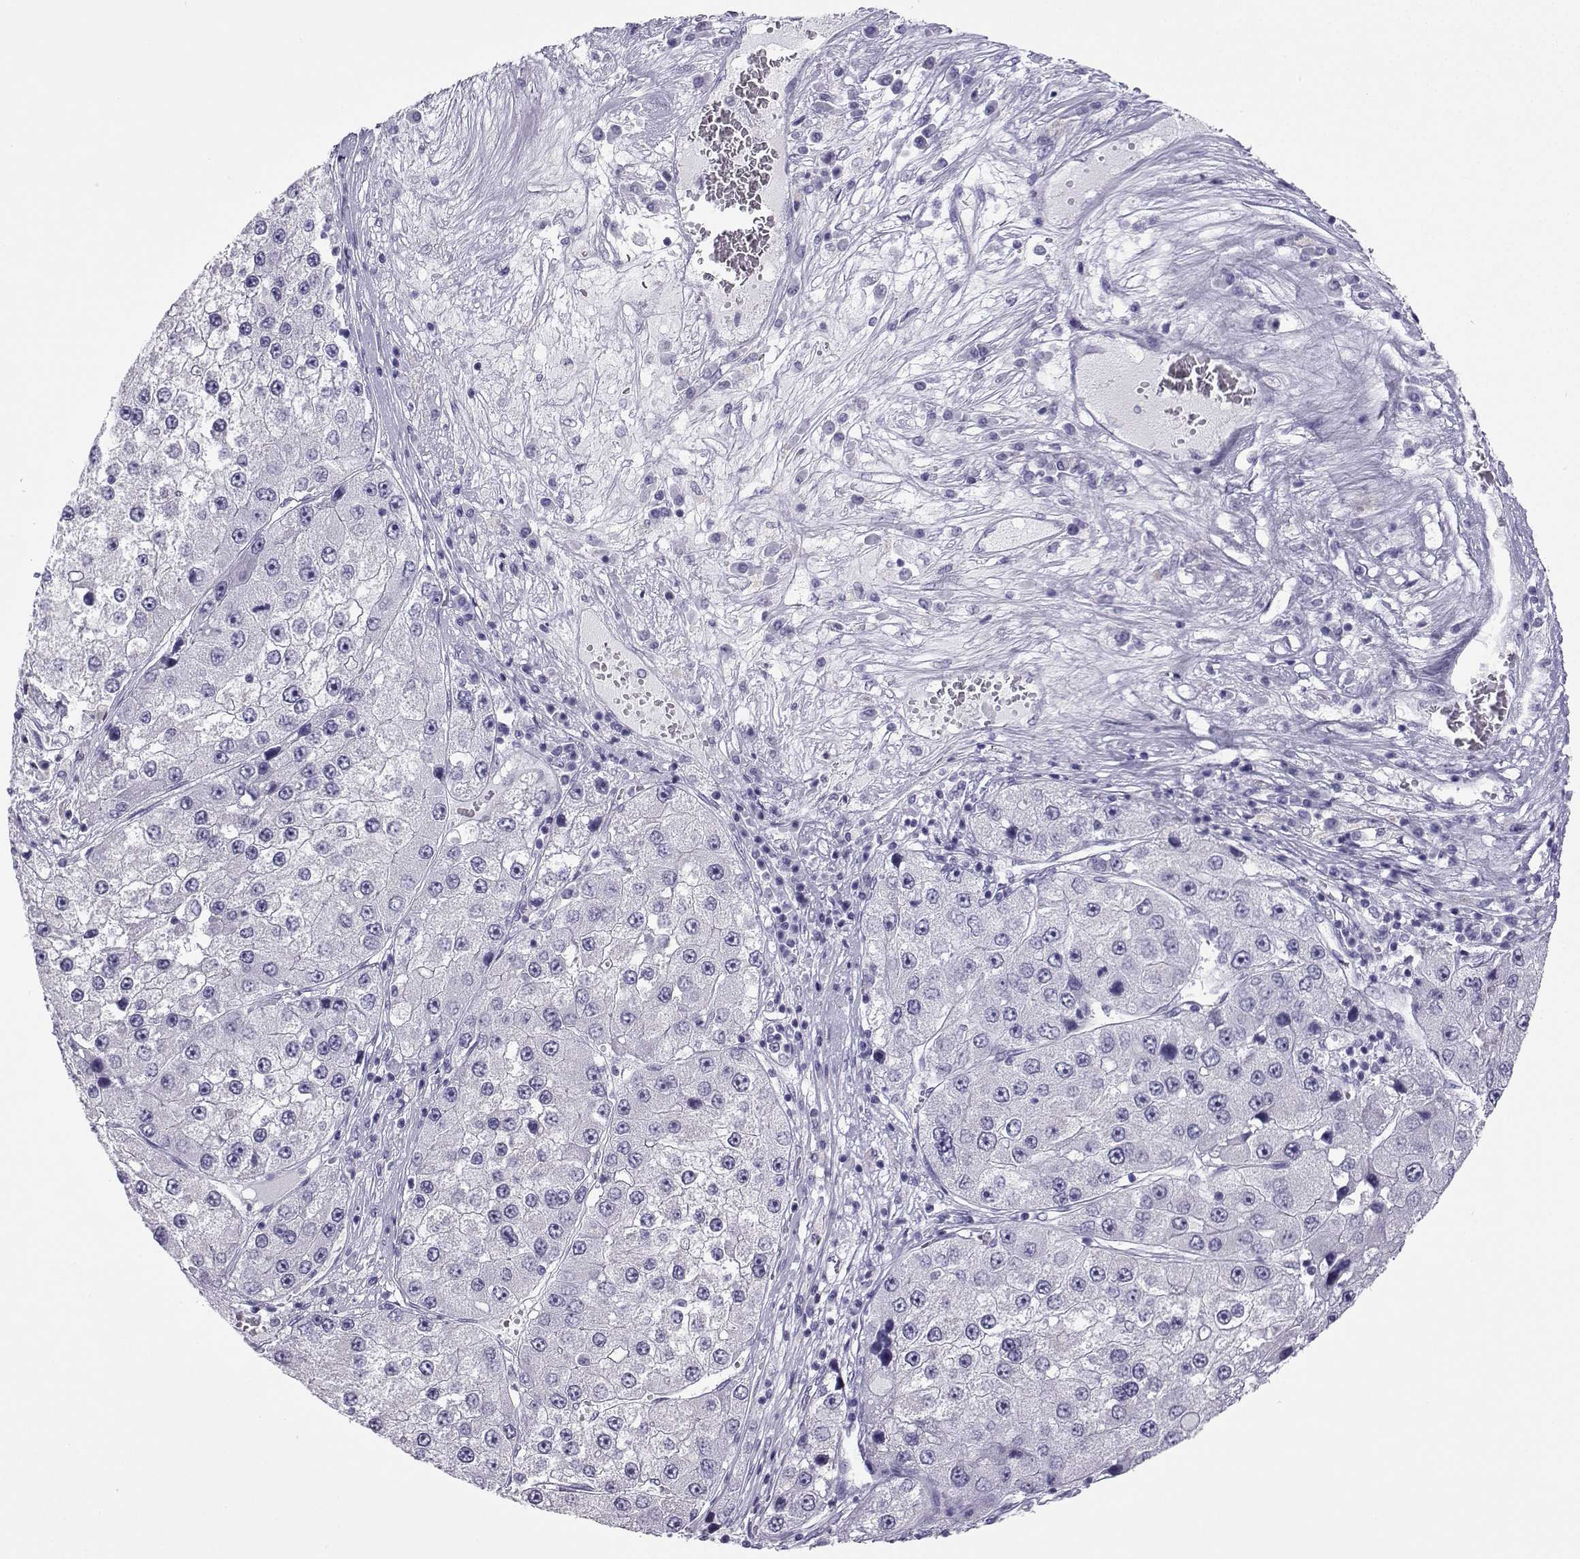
{"staining": {"intensity": "negative", "quantity": "none", "location": "none"}, "tissue": "liver cancer", "cell_type": "Tumor cells", "image_type": "cancer", "snomed": [{"axis": "morphology", "description": "Carcinoma, Hepatocellular, NOS"}, {"axis": "topography", "description": "Liver"}], "caption": "Tumor cells show no significant expression in hepatocellular carcinoma (liver).", "gene": "NEFL", "patient": {"sex": "female", "age": 73}}